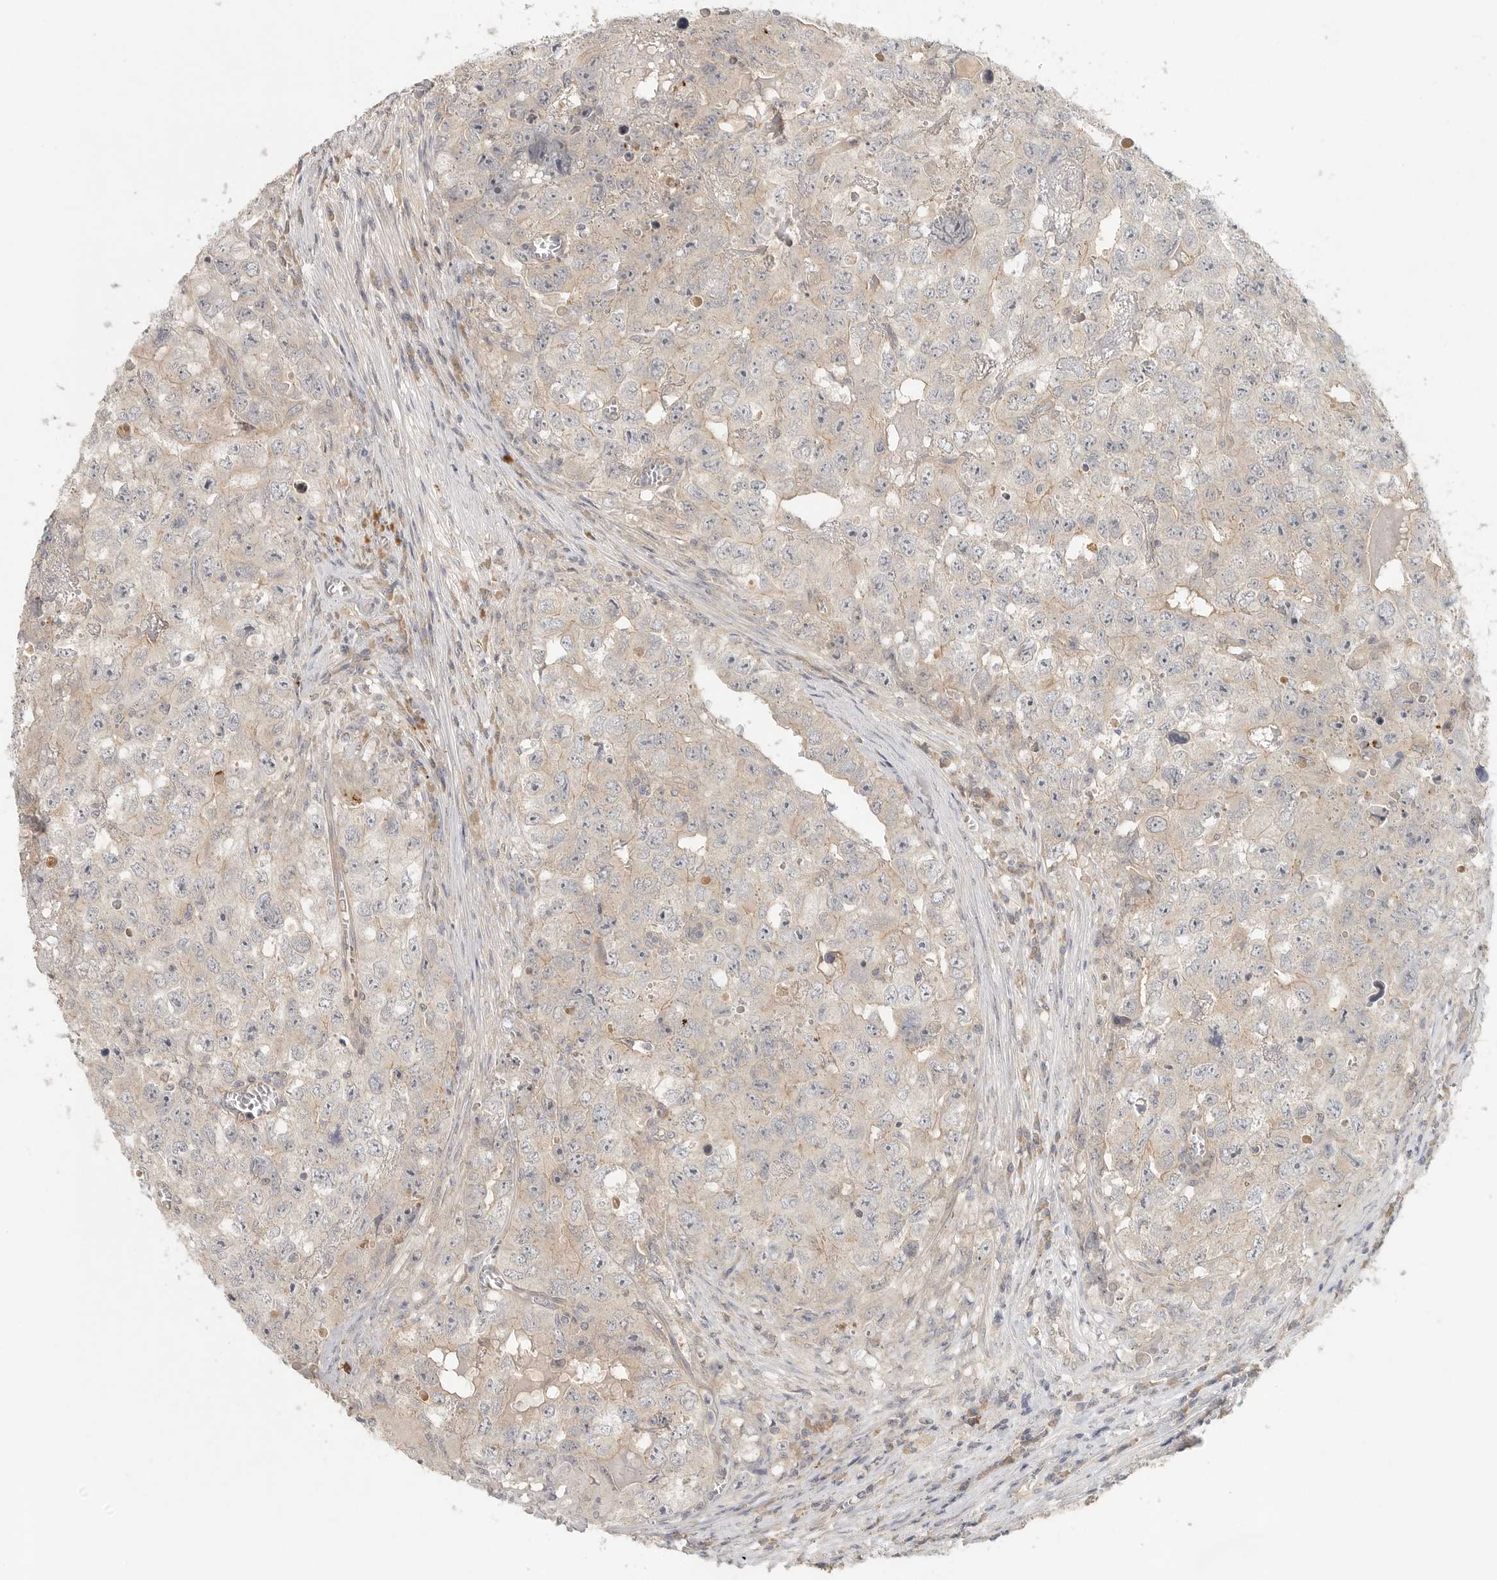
{"staining": {"intensity": "moderate", "quantity": "<25%", "location": "cytoplasmic/membranous"}, "tissue": "testis cancer", "cell_type": "Tumor cells", "image_type": "cancer", "snomed": [{"axis": "morphology", "description": "Seminoma, NOS"}, {"axis": "morphology", "description": "Carcinoma, Embryonal, NOS"}, {"axis": "topography", "description": "Testis"}], "caption": "High-magnification brightfield microscopy of testis cancer stained with DAB (3,3'-diaminobenzidine) (brown) and counterstained with hematoxylin (blue). tumor cells exhibit moderate cytoplasmic/membranous expression is present in approximately<25% of cells. The staining is performed using DAB brown chromogen to label protein expression. The nuclei are counter-stained blue using hematoxylin.", "gene": "HDAC6", "patient": {"sex": "male", "age": 43}}